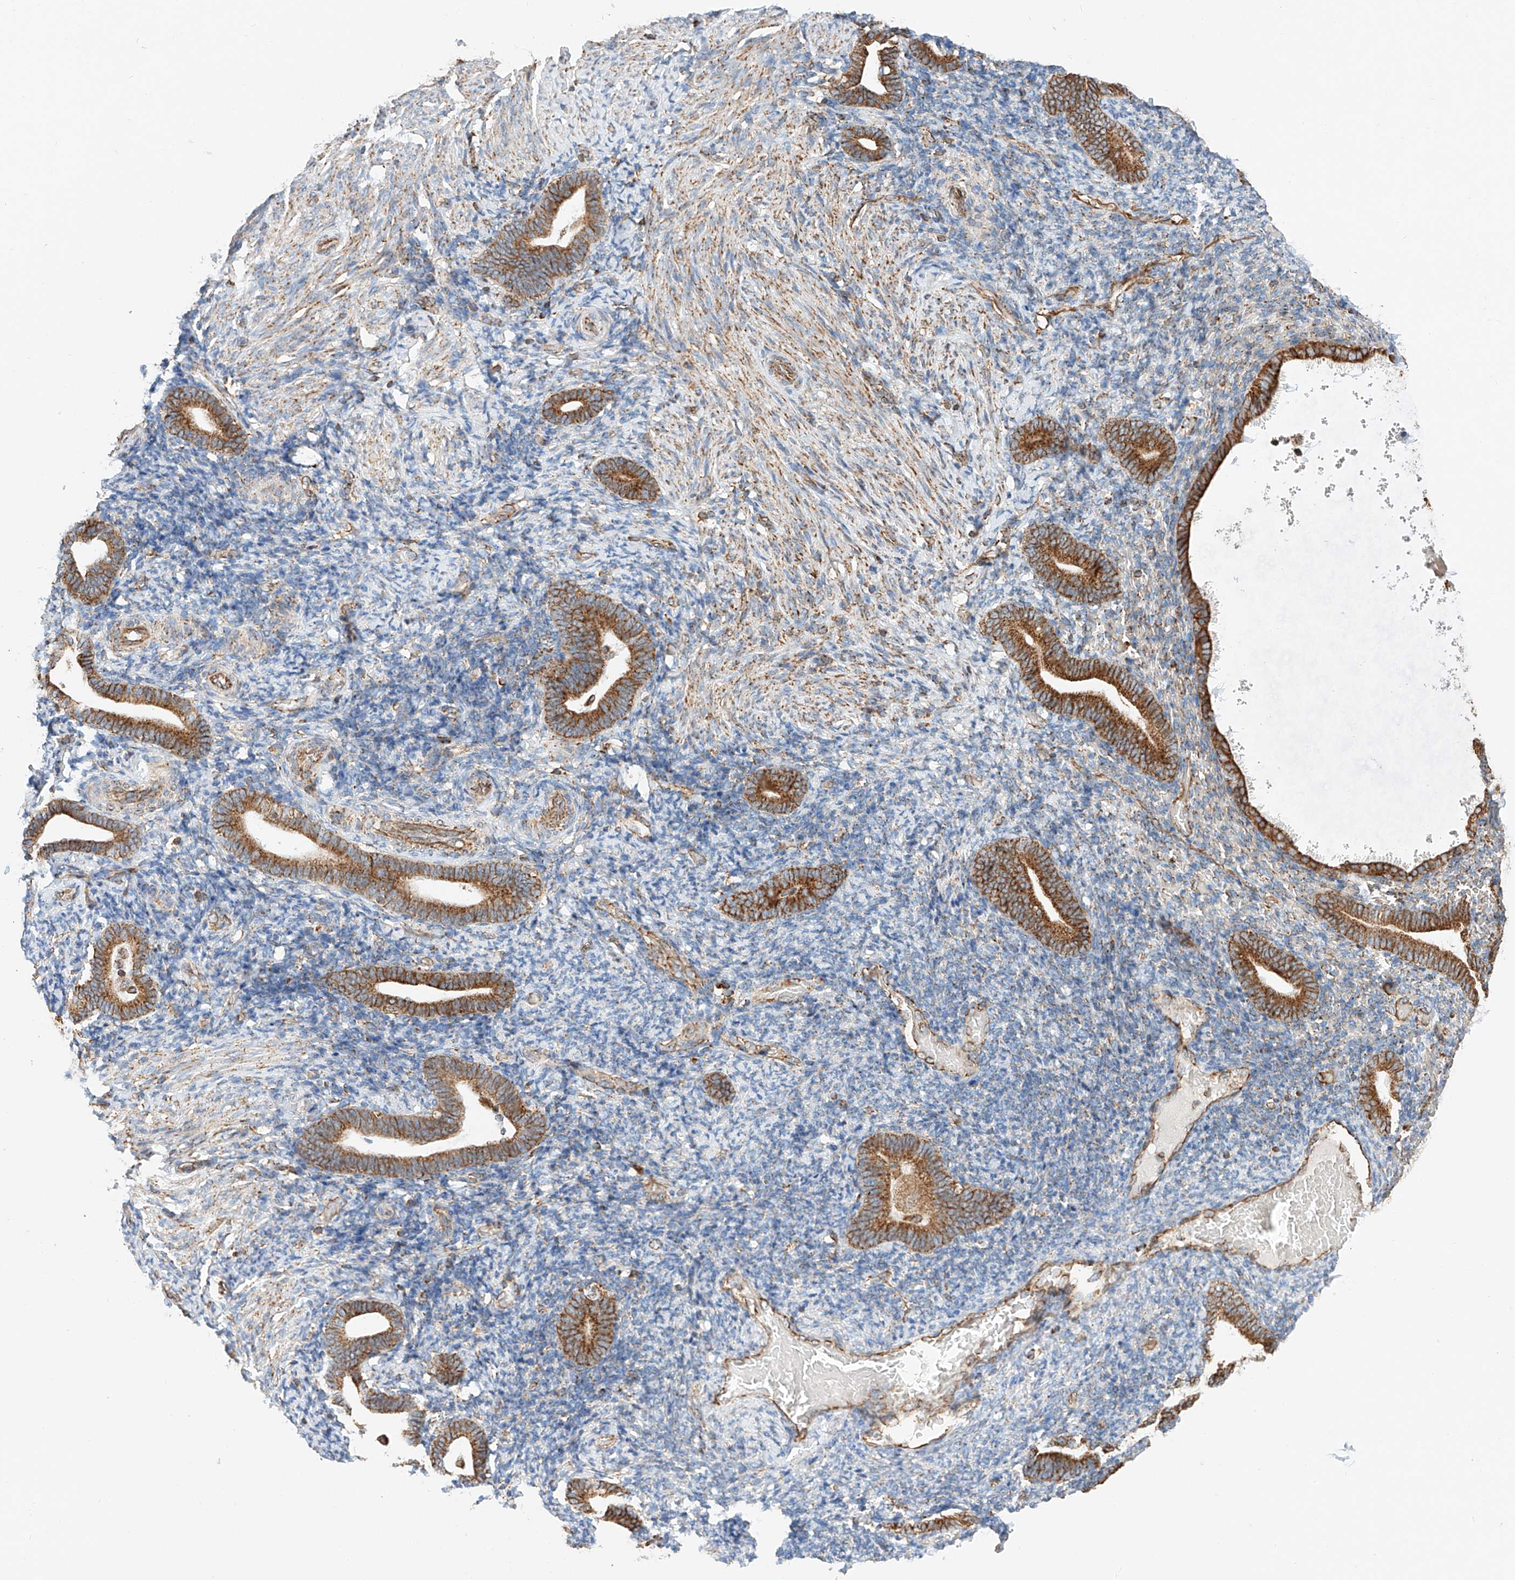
{"staining": {"intensity": "moderate", "quantity": "25%-75%", "location": "cytoplasmic/membranous"}, "tissue": "endometrium", "cell_type": "Cells in endometrial stroma", "image_type": "normal", "snomed": [{"axis": "morphology", "description": "Normal tissue, NOS"}, {"axis": "topography", "description": "Endometrium"}], "caption": "IHC (DAB (3,3'-diaminobenzidine)) staining of normal endometrium exhibits moderate cytoplasmic/membranous protein expression in about 25%-75% of cells in endometrial stroma. Nuclei are stained in blue.", "gene": "NDUFV3", "patient": {"sex": "female", "age": 51}}